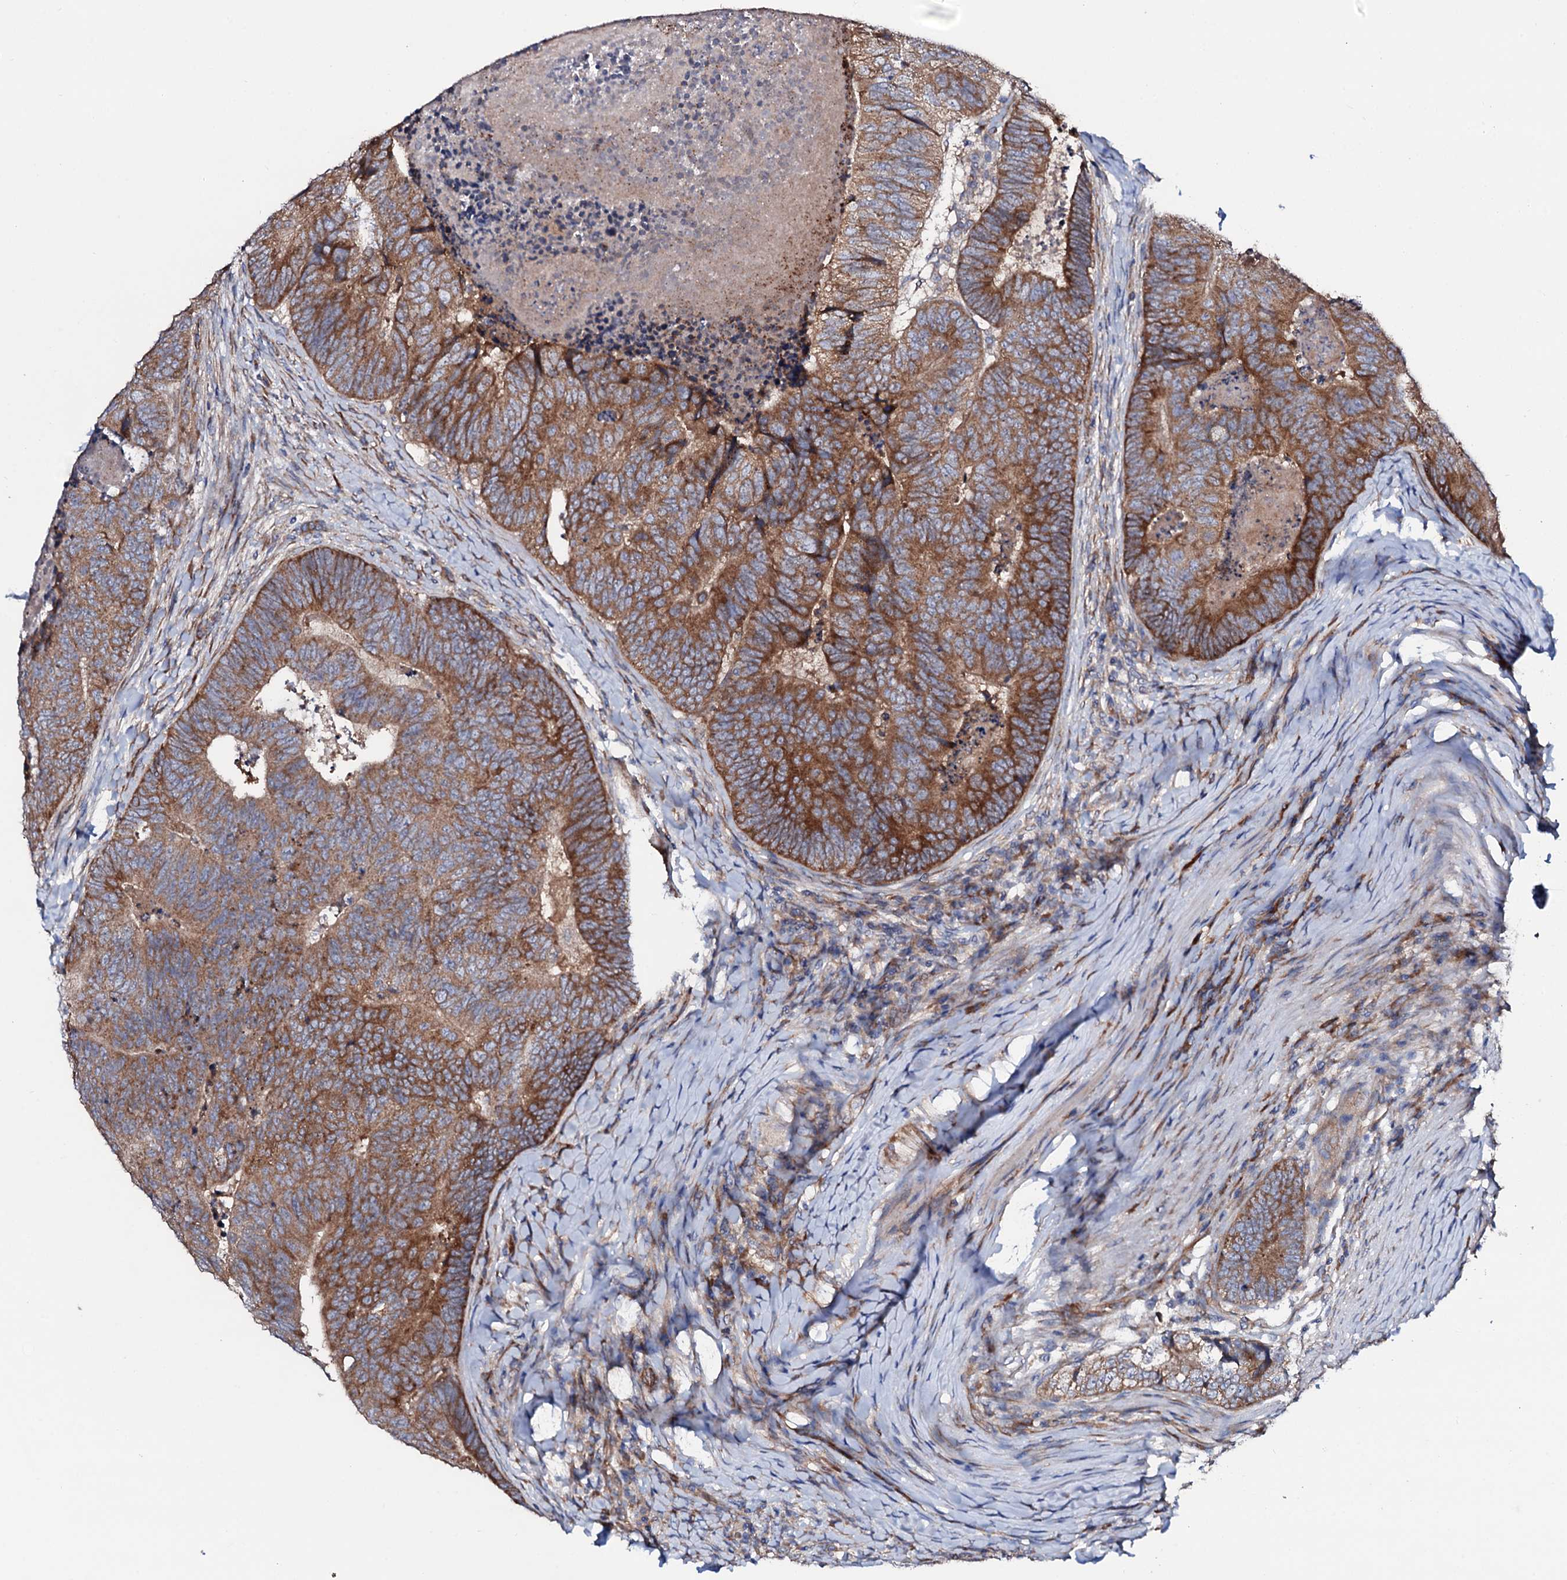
{"staining": {"intensity": "moderate", "quantity": ">75%", "location": "cytoplasmic/membranous"}, "tissue": "colorectal cancer", "cell_type": "Tumor cells", "image_type": "cancer", "snomed": [{"axis": "morphology", "description": "Adenocarcinoma, NOS"}, {"axis": "topography", "description": "Colon"}], "caption": "Immunohistochemistry (IHC) (DAB (3,3'-diaminobenzidine)) staining of human colorectal adenocarcinoma demonstrates moderate cytoplasmic/membranous protein expression in about >75% of tumor cells.", "gene": "STARD13", "patient": {"sex": "female", "age": 67}}